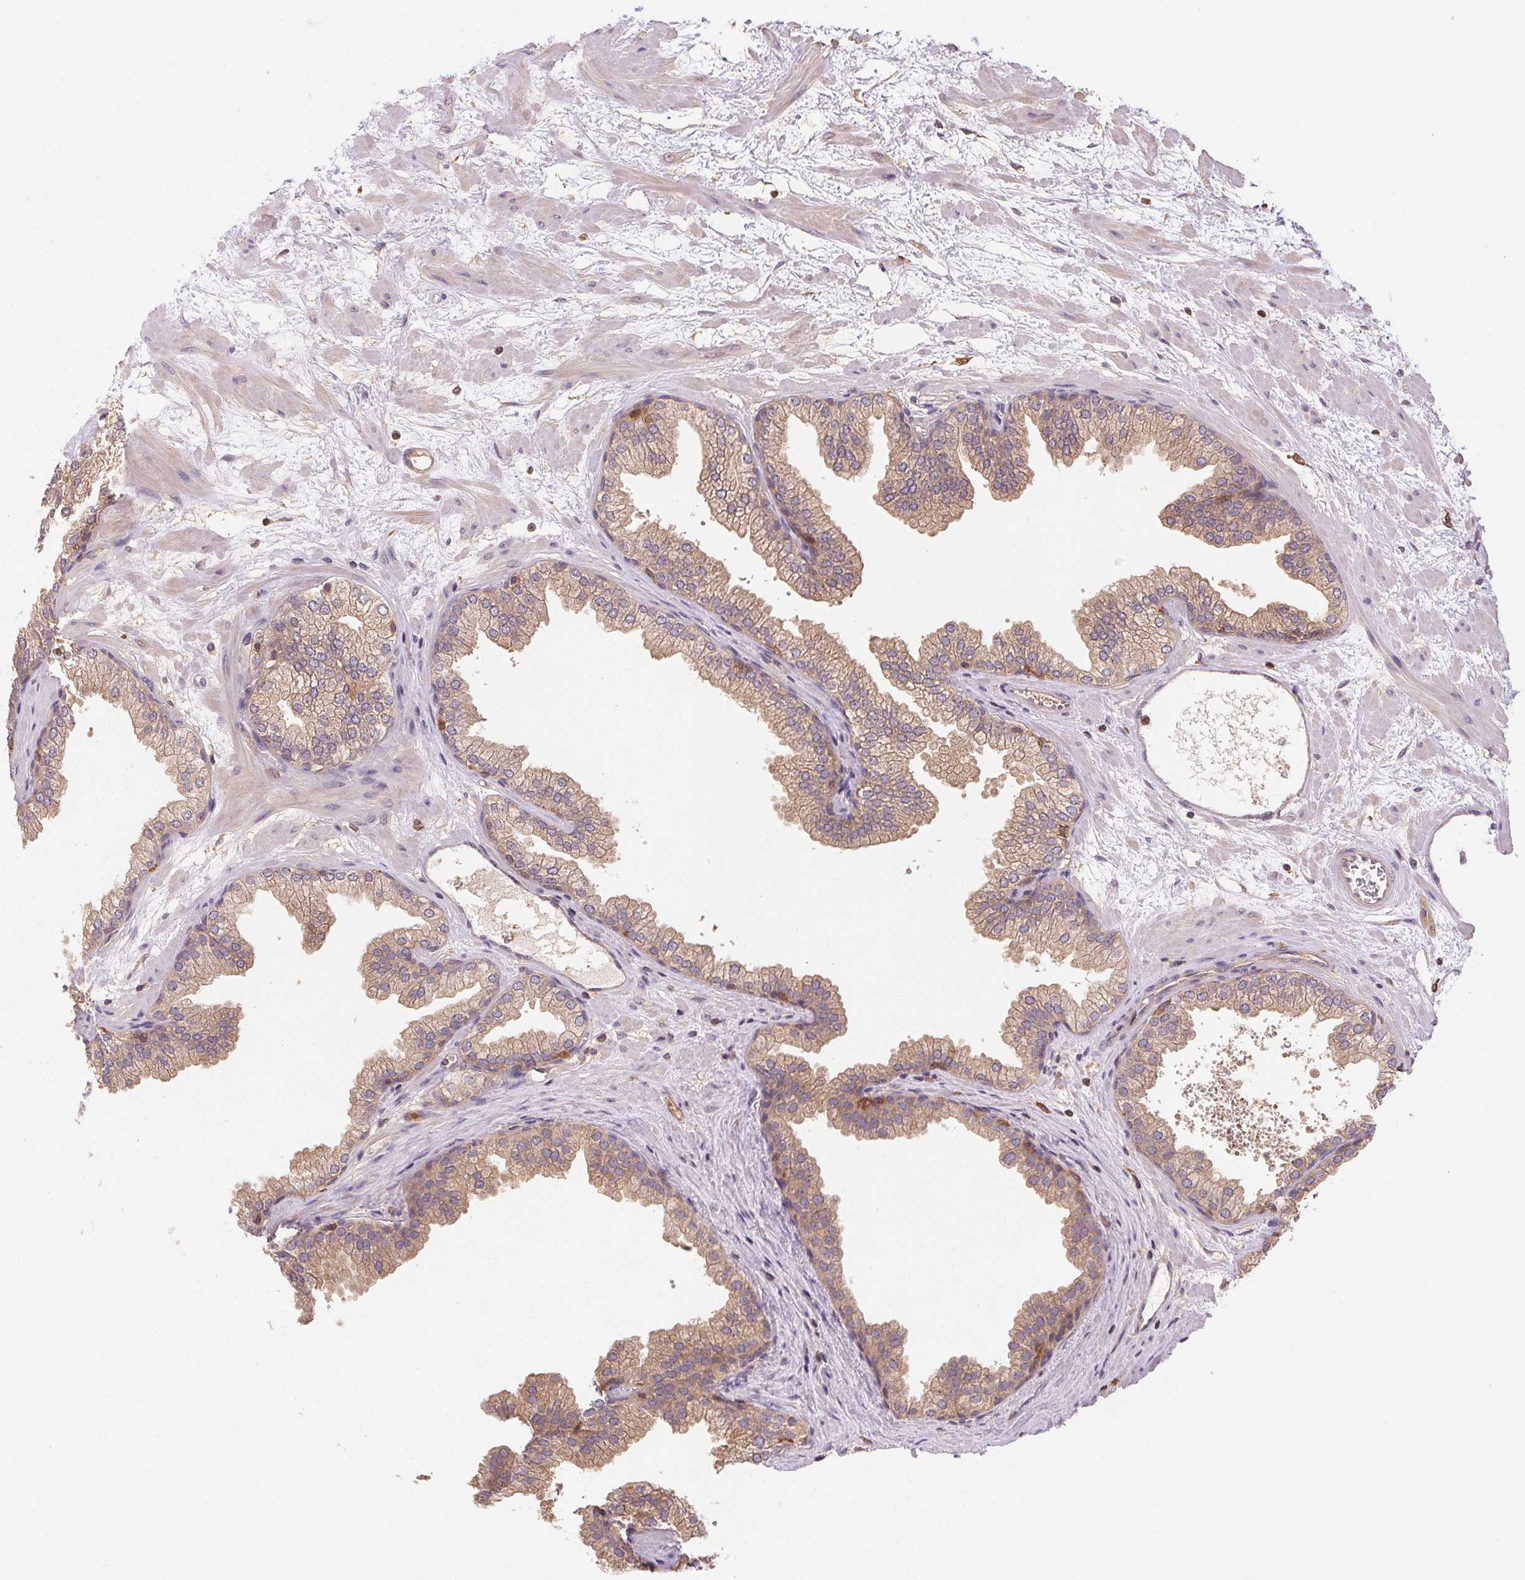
{"staining": {"intensity": "weak", "quantity": ">75%", "location": "cytoplasmic/membranous"}, "tissue": "prostate", "cell_type": "Glandular cells", "image_type": "normal", "snomed": [{"axis": "morphology", "description": "Normal tissue, NOS"}, {"axis": "topography", "description": "Prostate"}], "caption": "Immunohistochemistry (IHC) histopathology image of unremarkable prostate: human prostate stained using immunohistochemistry shows low levels of weak protein expression localized specifically in the cytoplasmic/membranous of glandular cells, appearing as a cytoplasmic/membranous brown color.", "gene": "GDI1", "patient": {"sex": "male", "age": 37}}